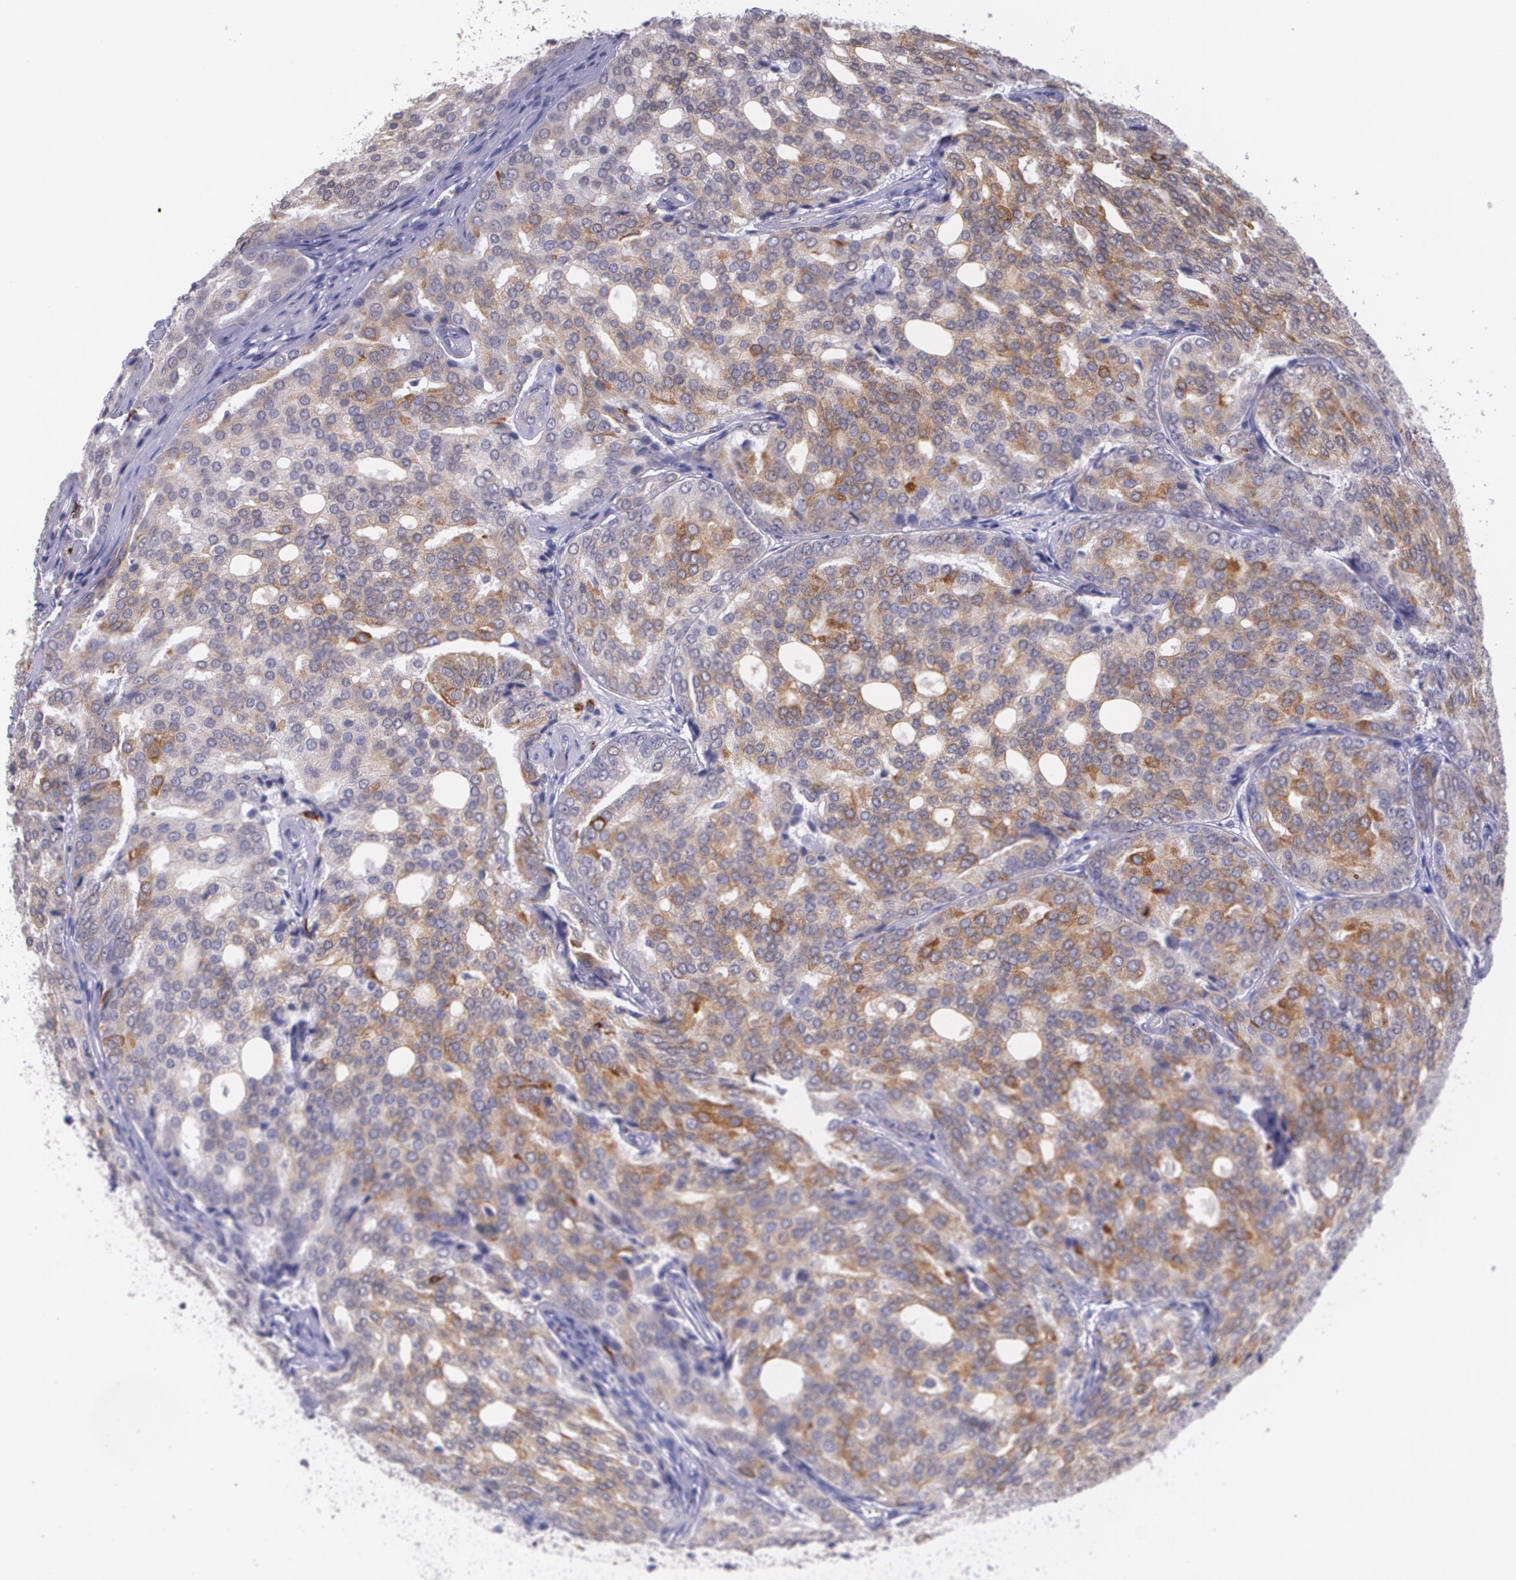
{"staining": {"intensity": "moderate", "quantity": "25%-75%", "location": "cytoplasmic/membranous"}, "tissue": "prostate cancer", "cell_type": "Tumor cells", "image_type": "cancer", "snomed": [{"axis": "morphology", "description": "Adenocarcinoma, High grade"}, {"axis": "topography", "description": "Prostate"}], "caption": "A brown stain shows moderate cytoplasmic/membranous expression of a protein in human adenocarcinoma (high-grade) (prostate) tumor cells. The staining is performed using DAB (3,3'-diaminobenzidine) brown chromogen to label protein expression. The nuclei are counter-stained blue using hematoxylin.", "gene": "RTN1", "patient": {"sex": "male", "age": 64}}